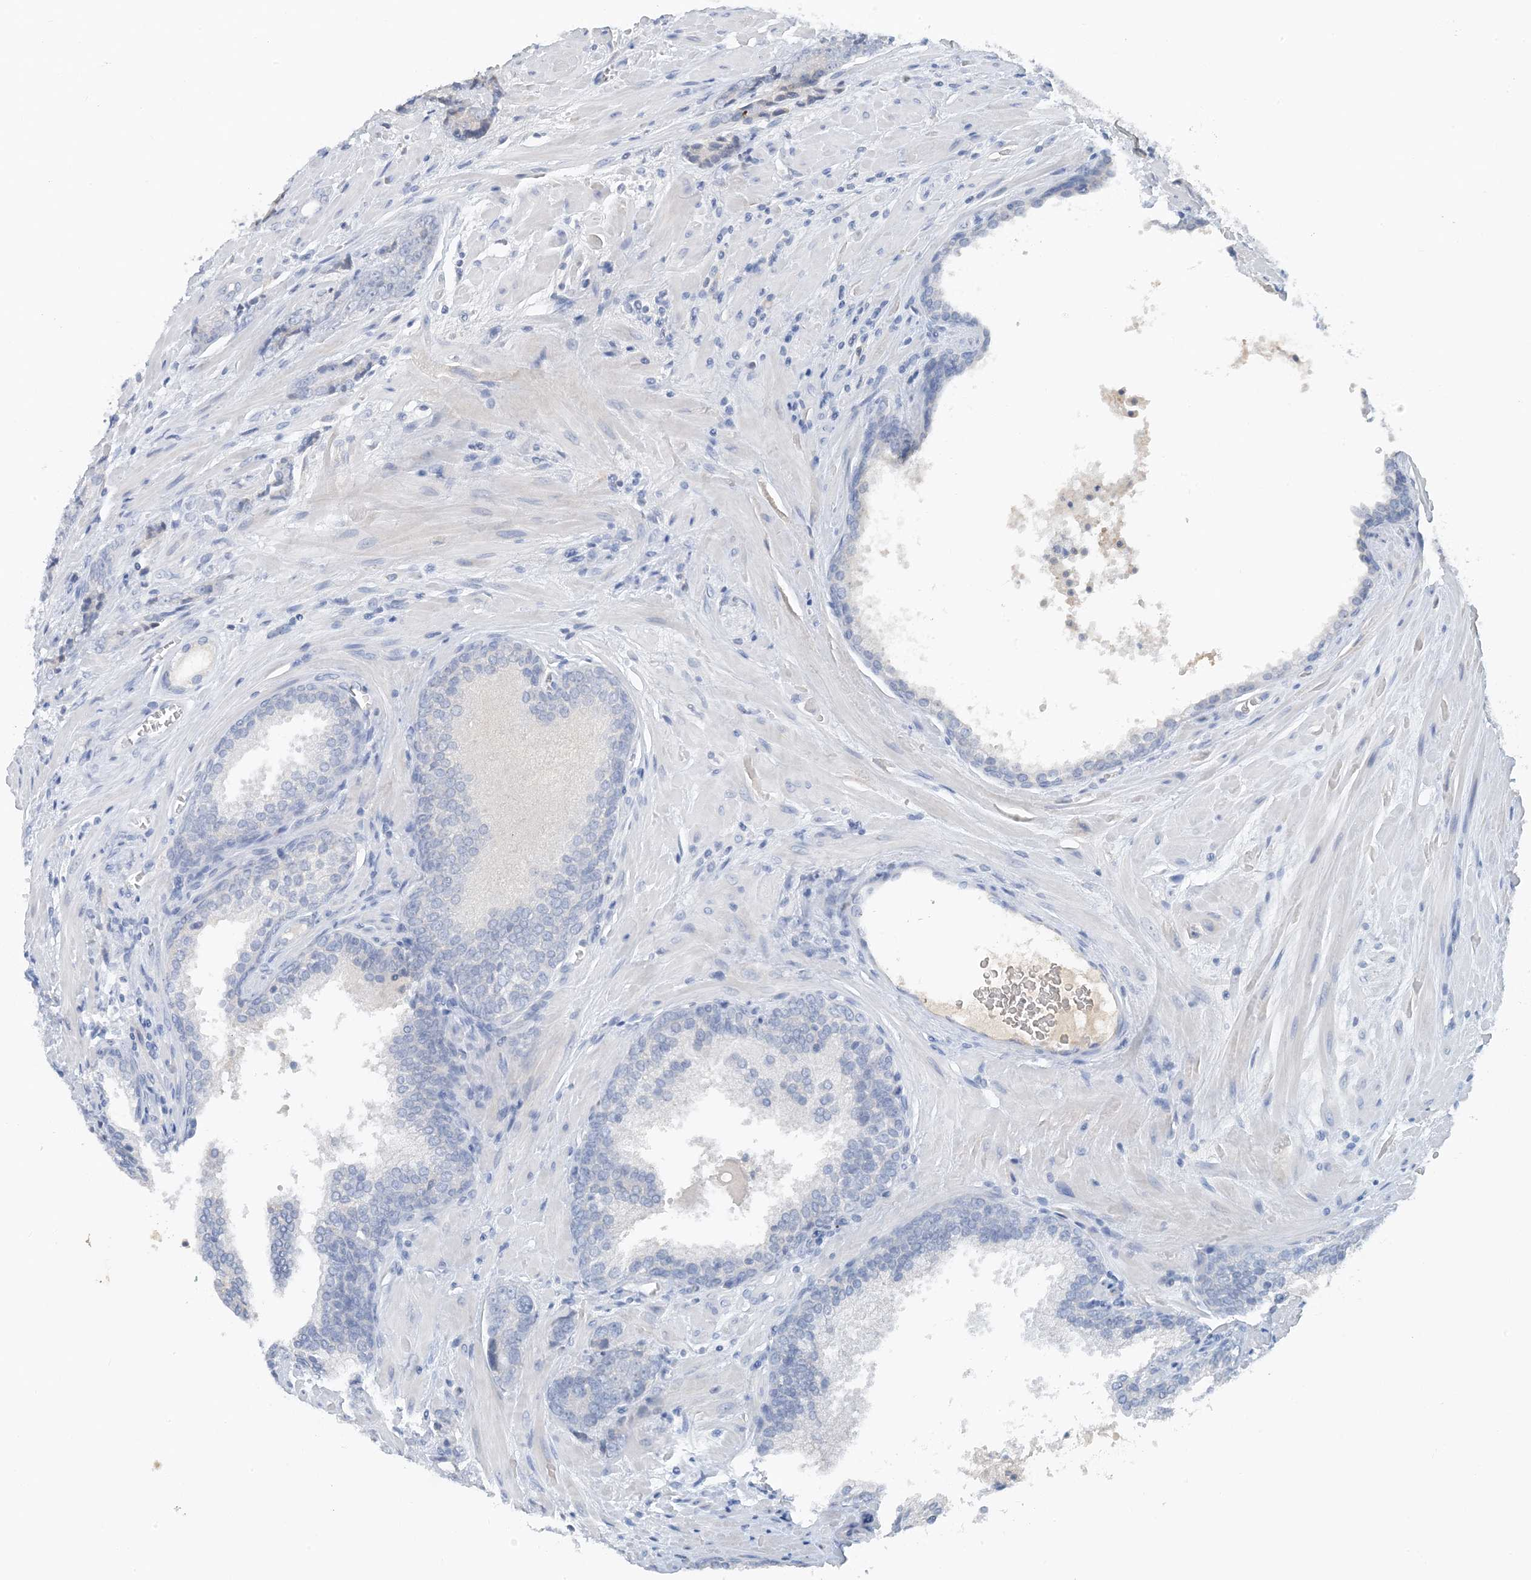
{"staining": {"intensity": "negative", "quantity": "none", "location": "none"}, "tissue": "prostate cancer", "cell_type": "Tumor cells", "image_type": "cancer", "snomed": [{"axis": "morphology", "description": "Adenocarcinoma, High grade"}, {"axis": "topography", "description": "Prostate"}], "caption": "An IHC micrograph of prostate cancer (high-grade adenocarcinoma) is shown. There is no staining in tumor cells of prostate cancer (high-grade adenocarcinoma).", "gene": "CTRL", "patient": {"sex": "male", "age": 57}}